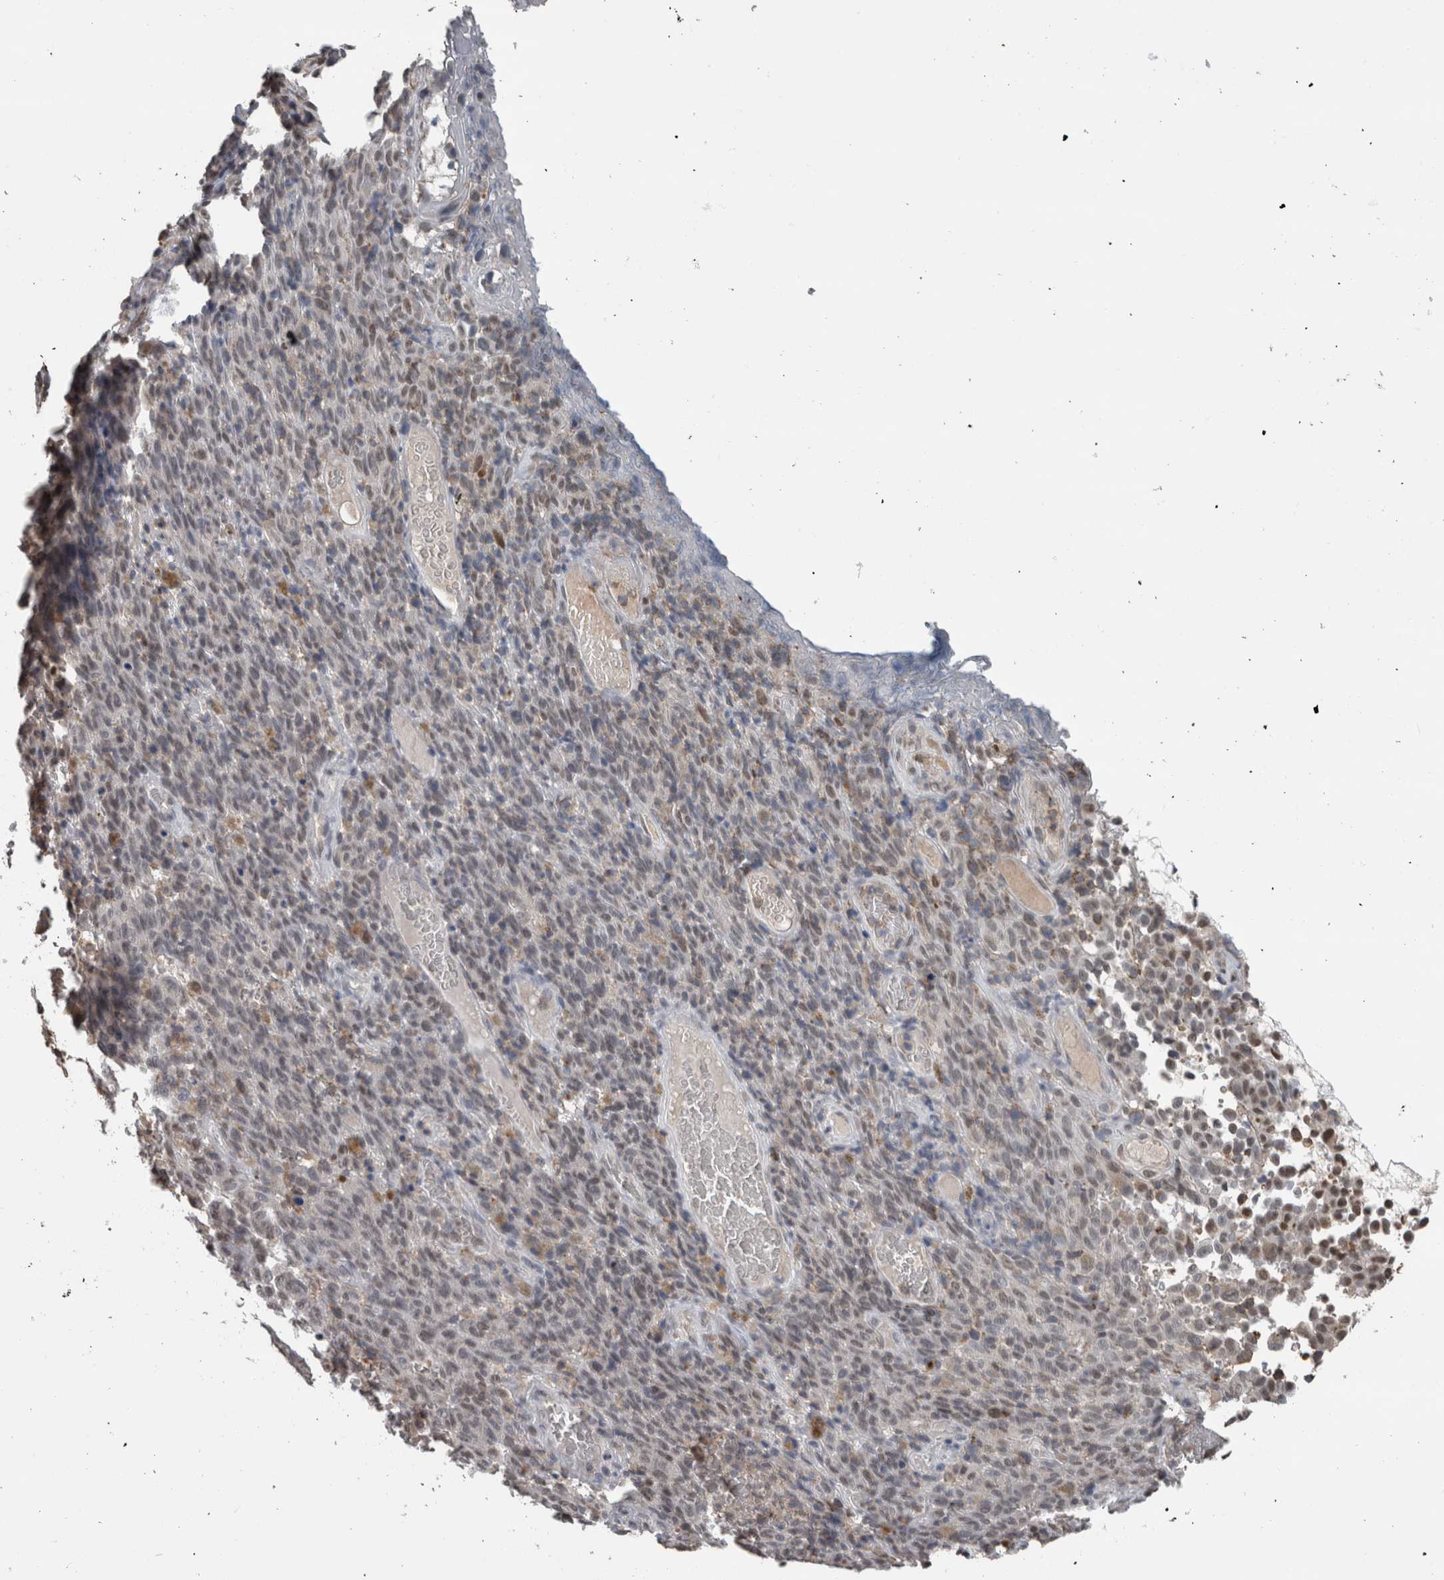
{"staining": {"intensity": "weak", "quantity": "<25%", "location": "nuclear"}, "tissue": "melanoma", "cell_type": "Tumor cells", "image_type": "cancer", "snomed": [{"axis": "morphology", "description": "Malignant melanoma, NOS"}, {"axis": "topography", "description": "Skin"}], "caption": "DAB (3,3'-diaminobenzidine) immunohistochemical staining of malignant melanoma demonstrates no significant staining in tumor cells.", "gene": "MAFF", "patient": {"sex": "female", "age": 82}}